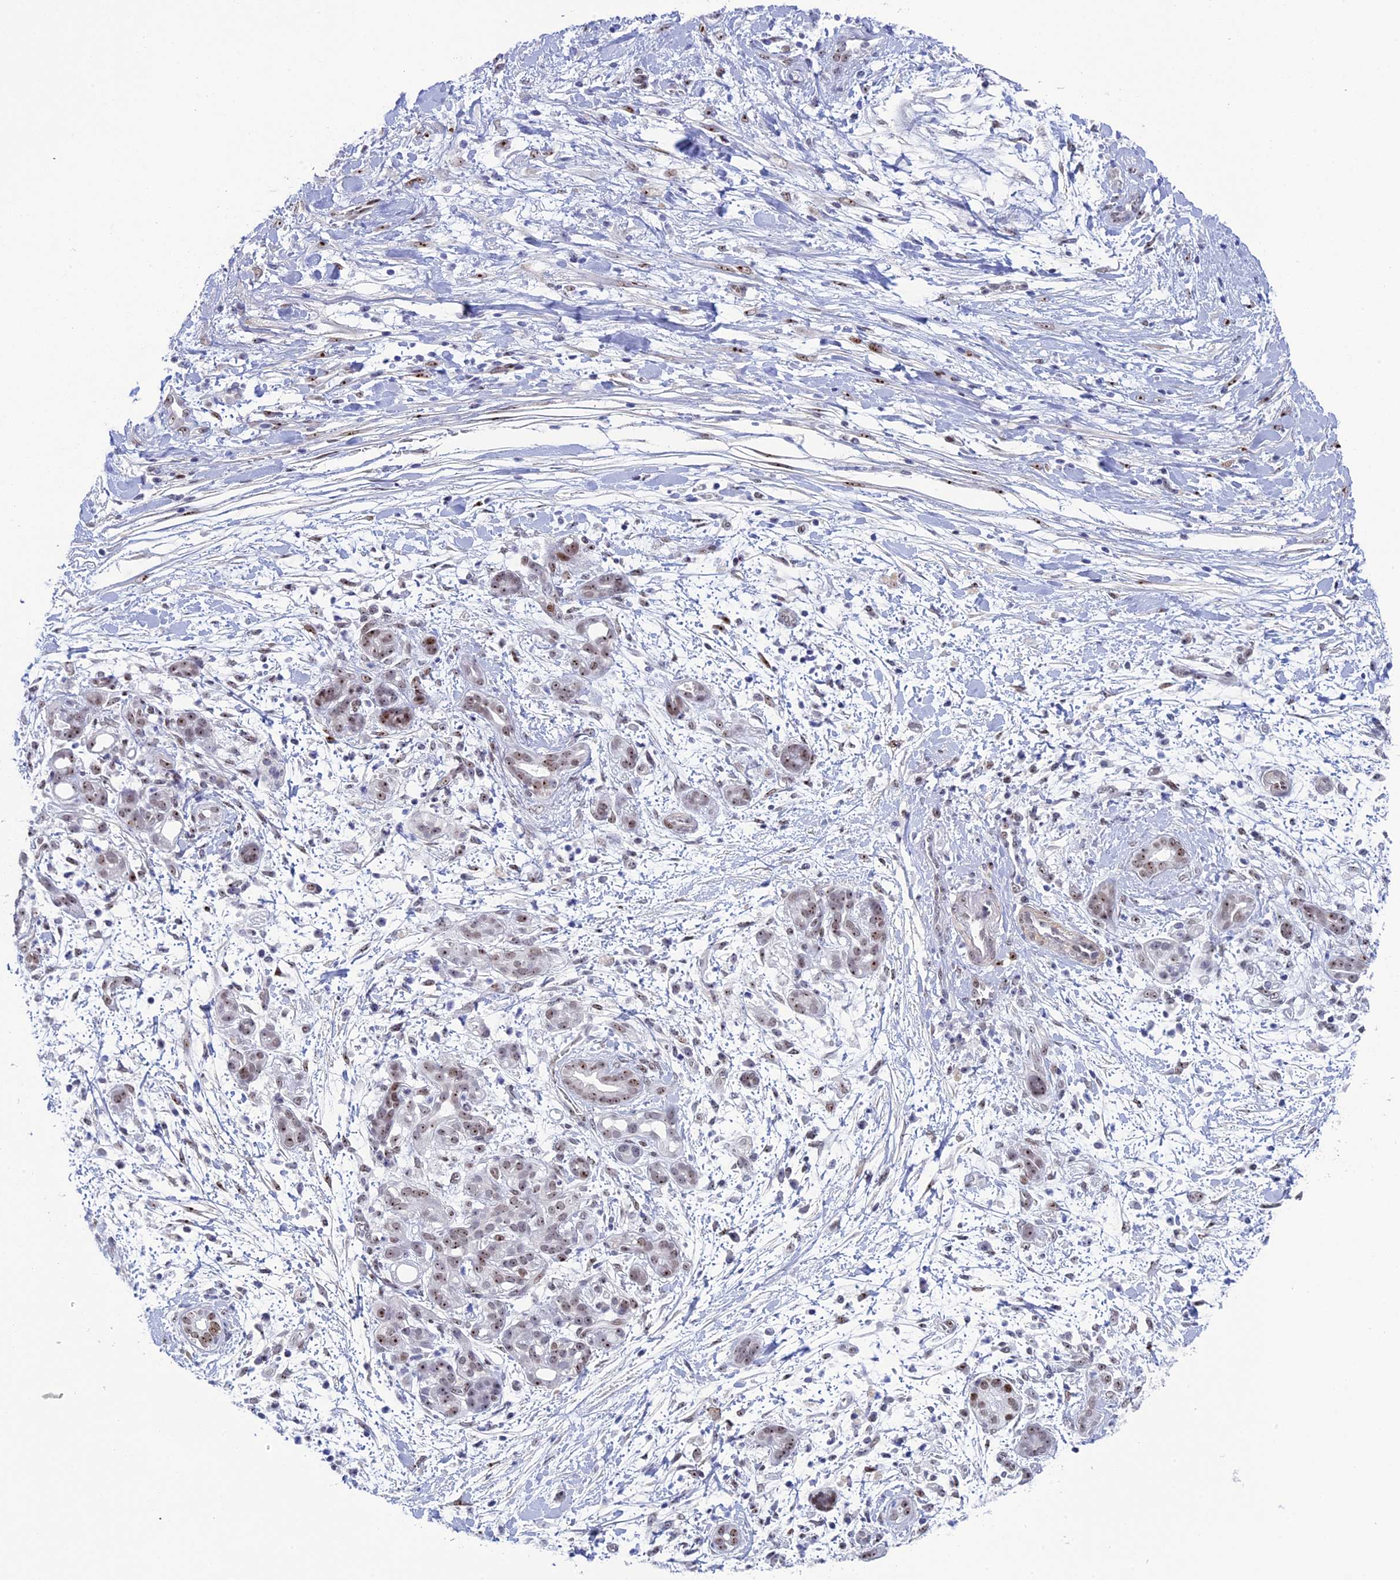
{"staining": {"intensity": "strong", "quantity": "25%-75%", "location": "nuclear"}, "tissue": "pancreatic cancer", "cell_type": "Tumor cells", "image_type": "cancer", "snomed": [{"axis": "morphology", "description": "Adenocarcinoma, NOS"}, {"axis": "topography", "description": "Pancreas"}], "caption": "DAB immunohistochemical staining of human pancreatic cancer (adenocarcinoma) shows strong nuclear protein staining in approximately 25%-75% of tumor cells. (IHC, brightfield microscopy, high magnification).", "gene": "CCDC86", "patient": {"sex": "female", "age": 78}}